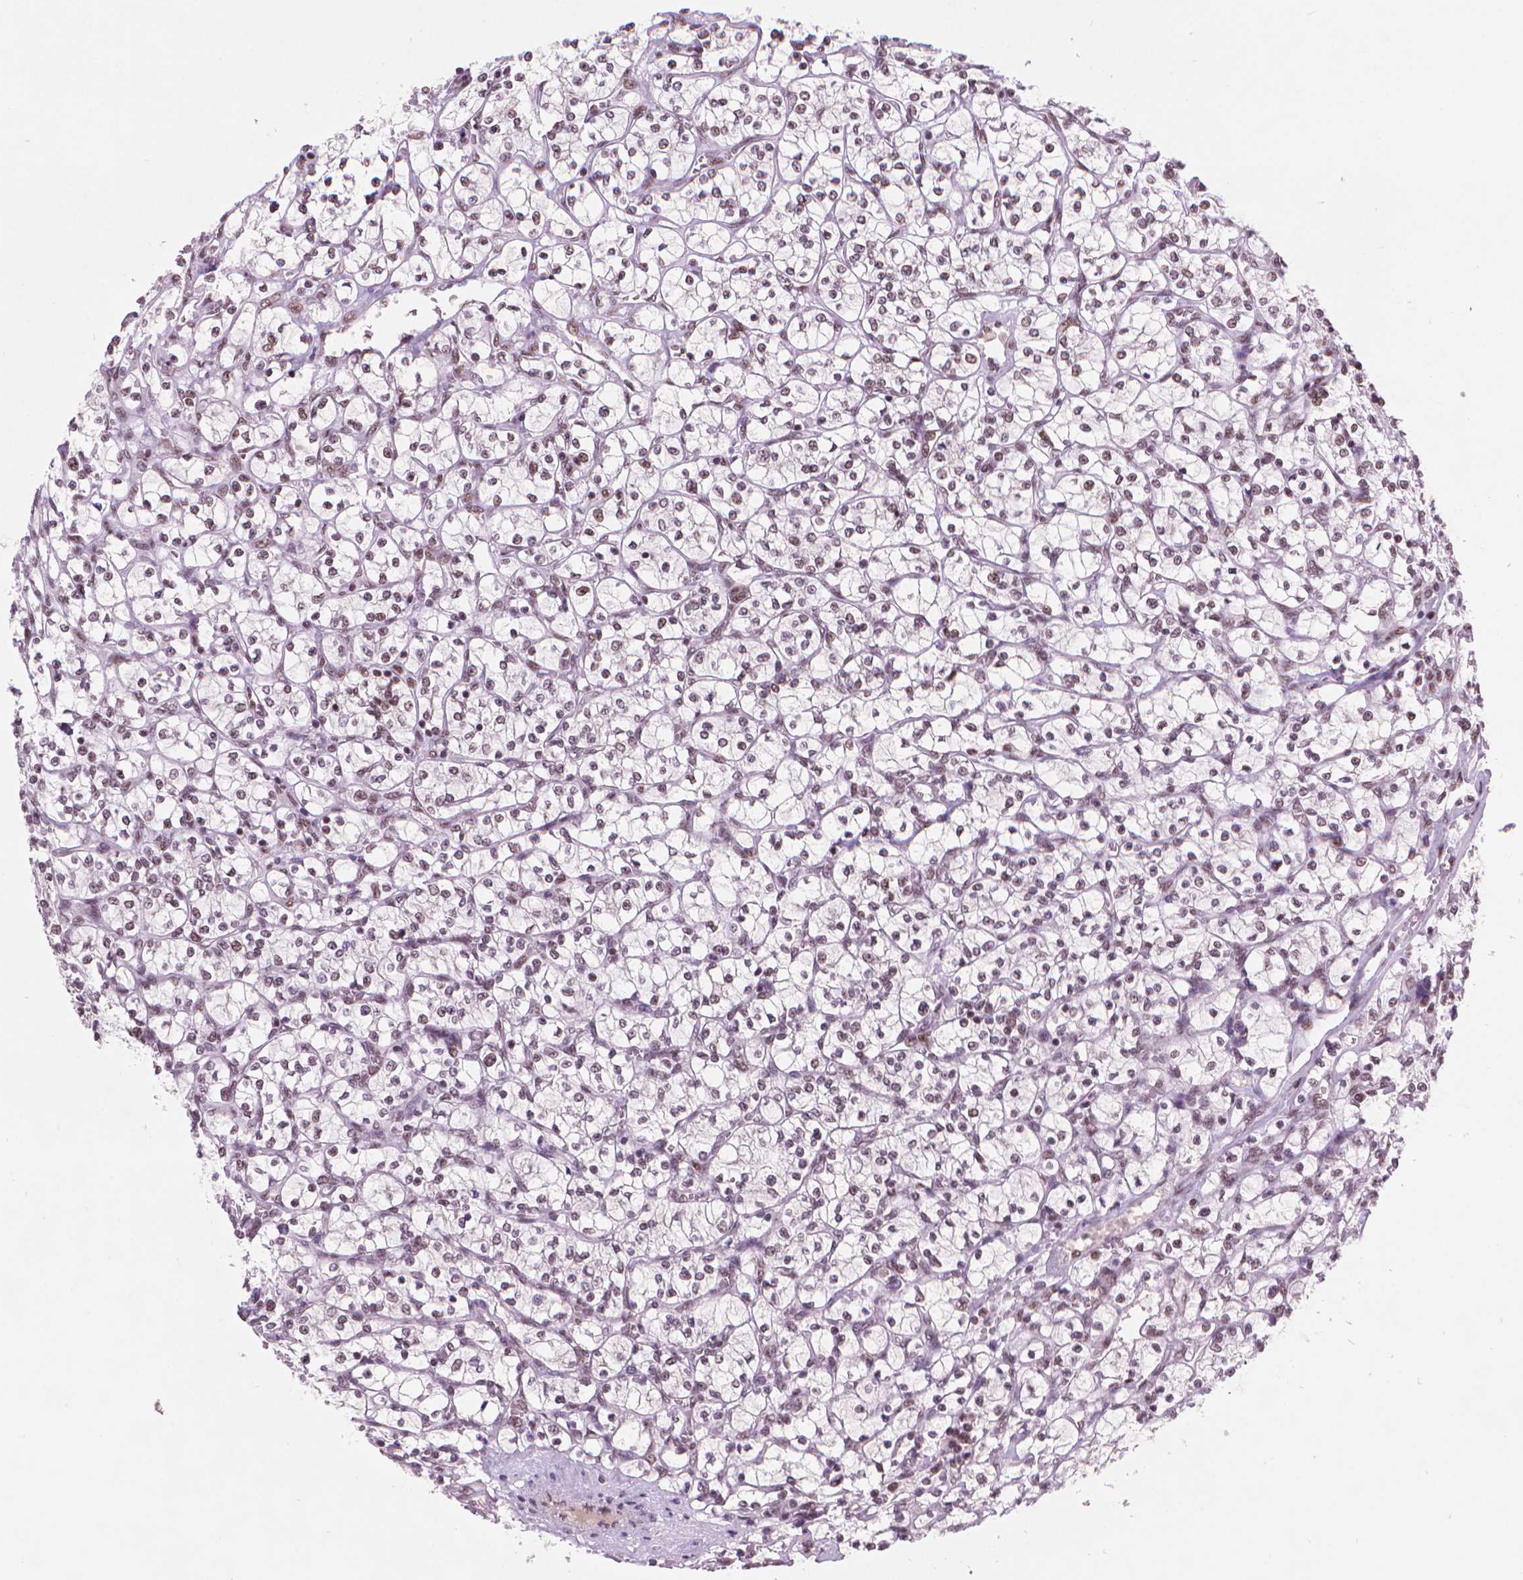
{"staining": {"intensity": "moderate", "quantity": "25%-75%", "location": "nuclear"}, "tissue": "renal cancer", "cell_type": "Tumor cells", "image_type": "cancer", "snomed": [{"axis": "morphology", "description": "Adenocarcinoma, NOS"}, {"axis": "topography", "description": "Kidney"}], "caption": "The photomicrograph exhibits staining of renal cancer (adenocarcinoma), revealing moderate nuclear protein staining (brown color) within tumor cells.", "gene": "RPA4", "patient": {"sex": "female", "age": 64}}